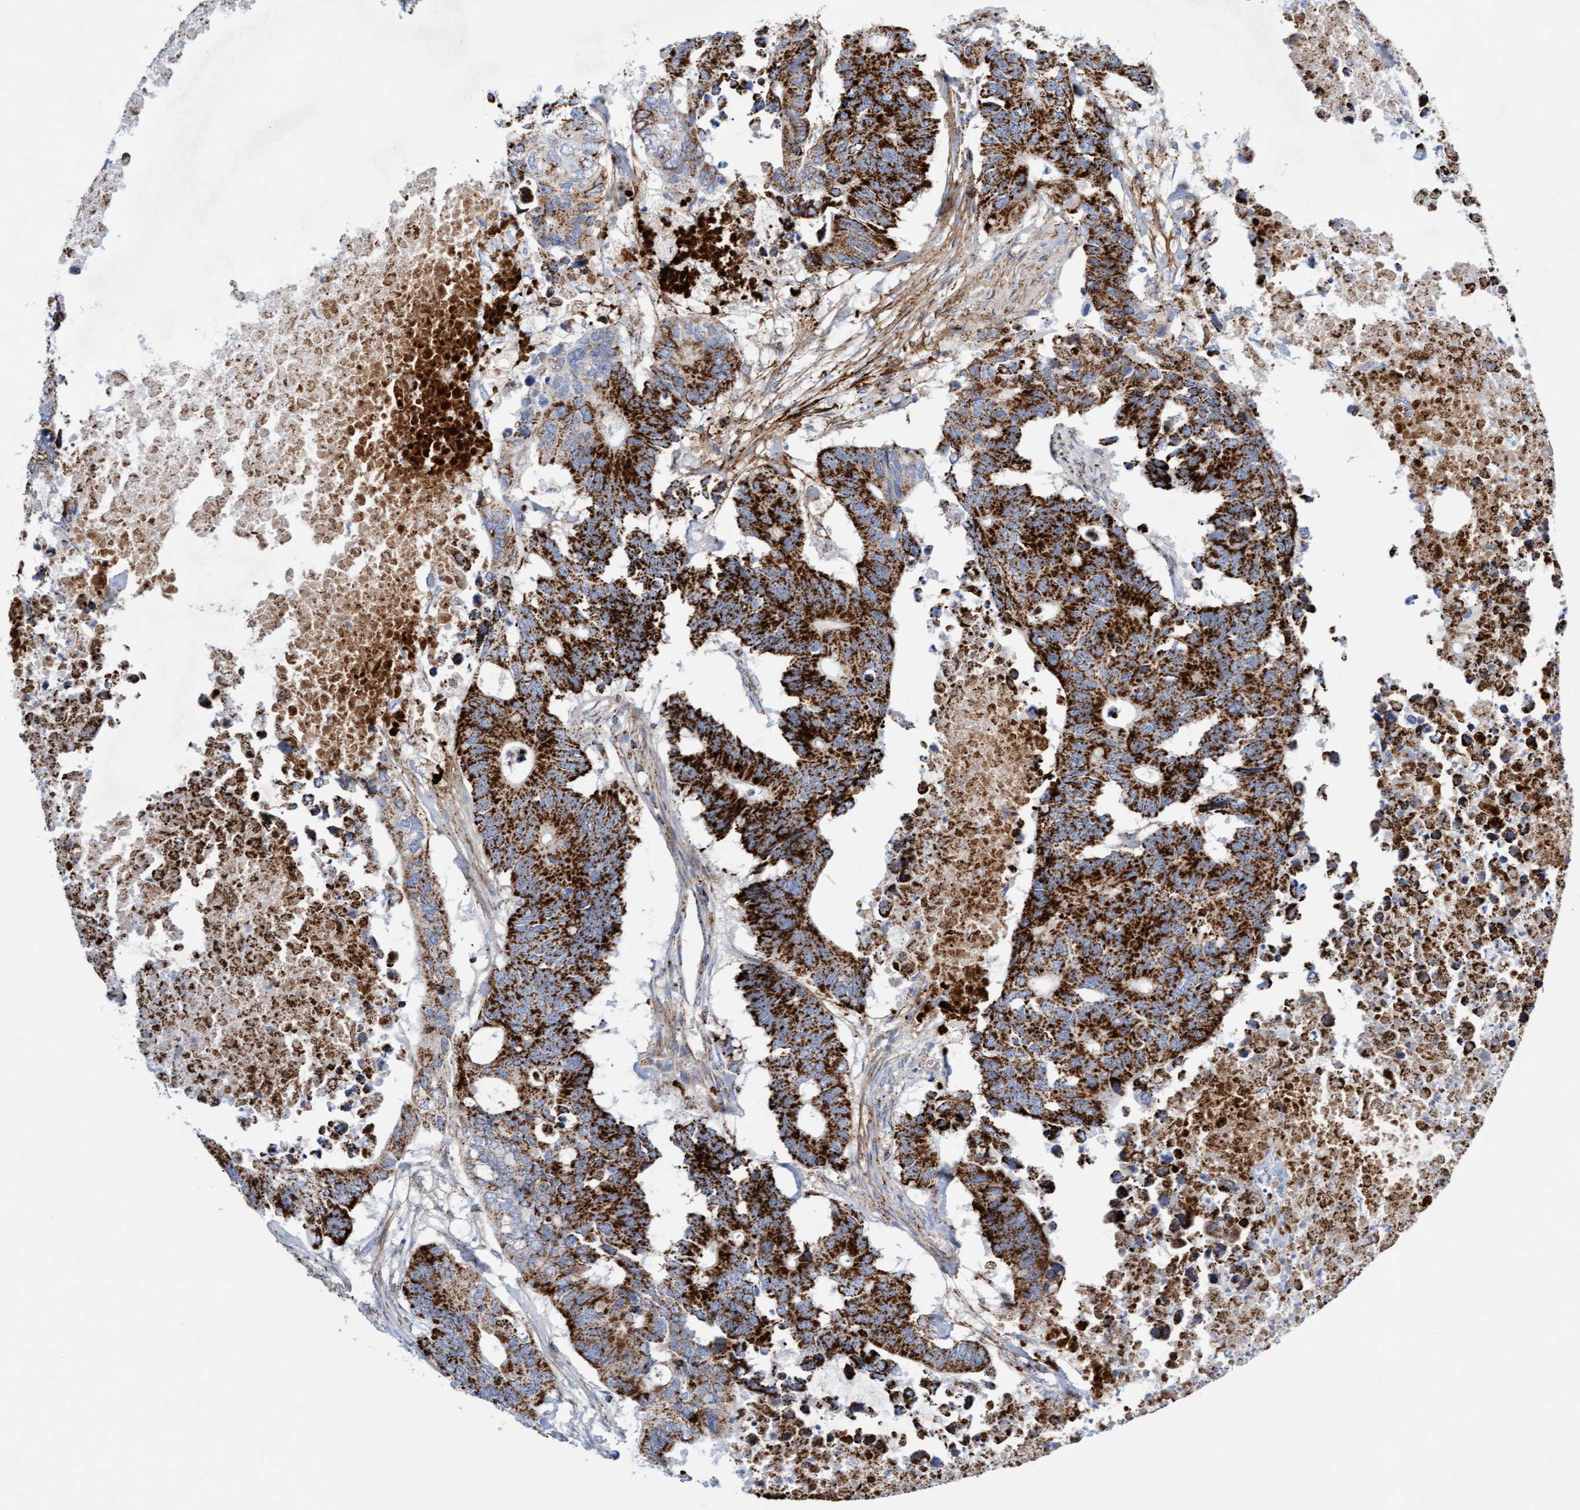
{"staining": {"intensity": "strong", "quantity": ">75%", "location": "cytoplasmic/membranous"}, "tissue": "colorectal cancer", "cell_type": "Tumor cells", "image_type": "cancer", "snomed": [{"axis": "morphology", "description": "Adenocarcinoma, NOS"}, {"axis": "topography", "description": "Colon"}], "caption": "Immunohistochemistry (IHC) of colorectal cancer (adenocarcinoma) demonstrates high levels of strong cytoplasmic/membranous expression in about >75% of tumor cells. (DAB (3,3'-diaminobenzidine) IHC with brightfield microscopy, high magnification).", "gene": "GGTA1", "patient": {"sex": "male", "age": 71}}